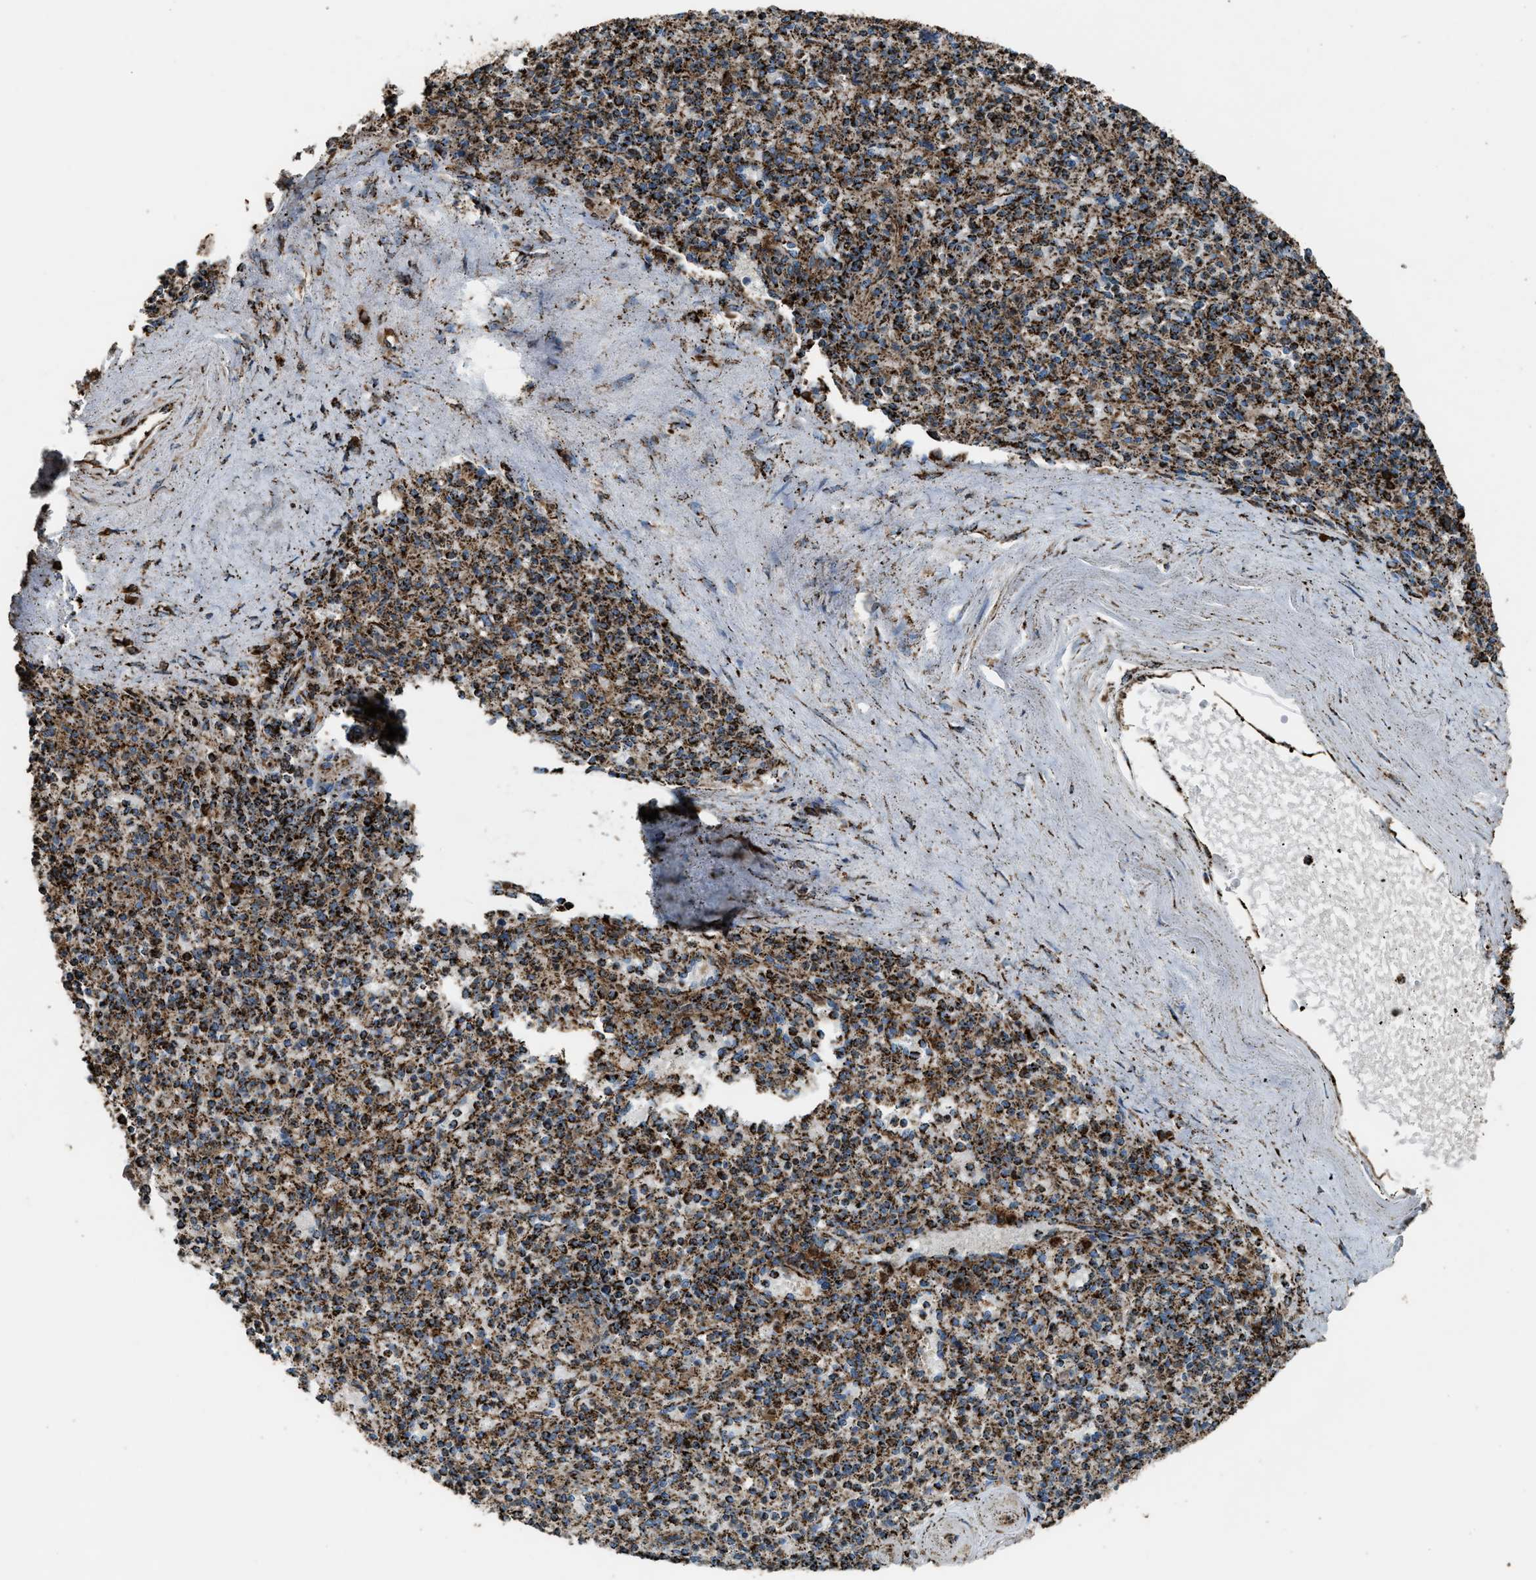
{"staining": {"intensity": "strong", "quantity": ">75%", "location": "cytoplasmic/membranous"}, "tissue": "spleen", "cell_type": "Cells in red pulp", "image_type": "normal", "snomed": [{"axis": "morphology", "description": "Normal tissue, NOS"}, {"axis": "topography", "description": "Spleen"}], "caption": "IHC (DAB) staining of unremarkable human spleen exhibits strong cytoplasmic/membranous protein staining in about >75% of cells in red pulp. The staining is performed using DAB (3,3'-diaminobenzidine) brown chromogen to label protein expression. The nuclei are counter-stained blue using hematoxylin.", "gene": "MDH2", "patient": {"sex": "male", "age": 72}}